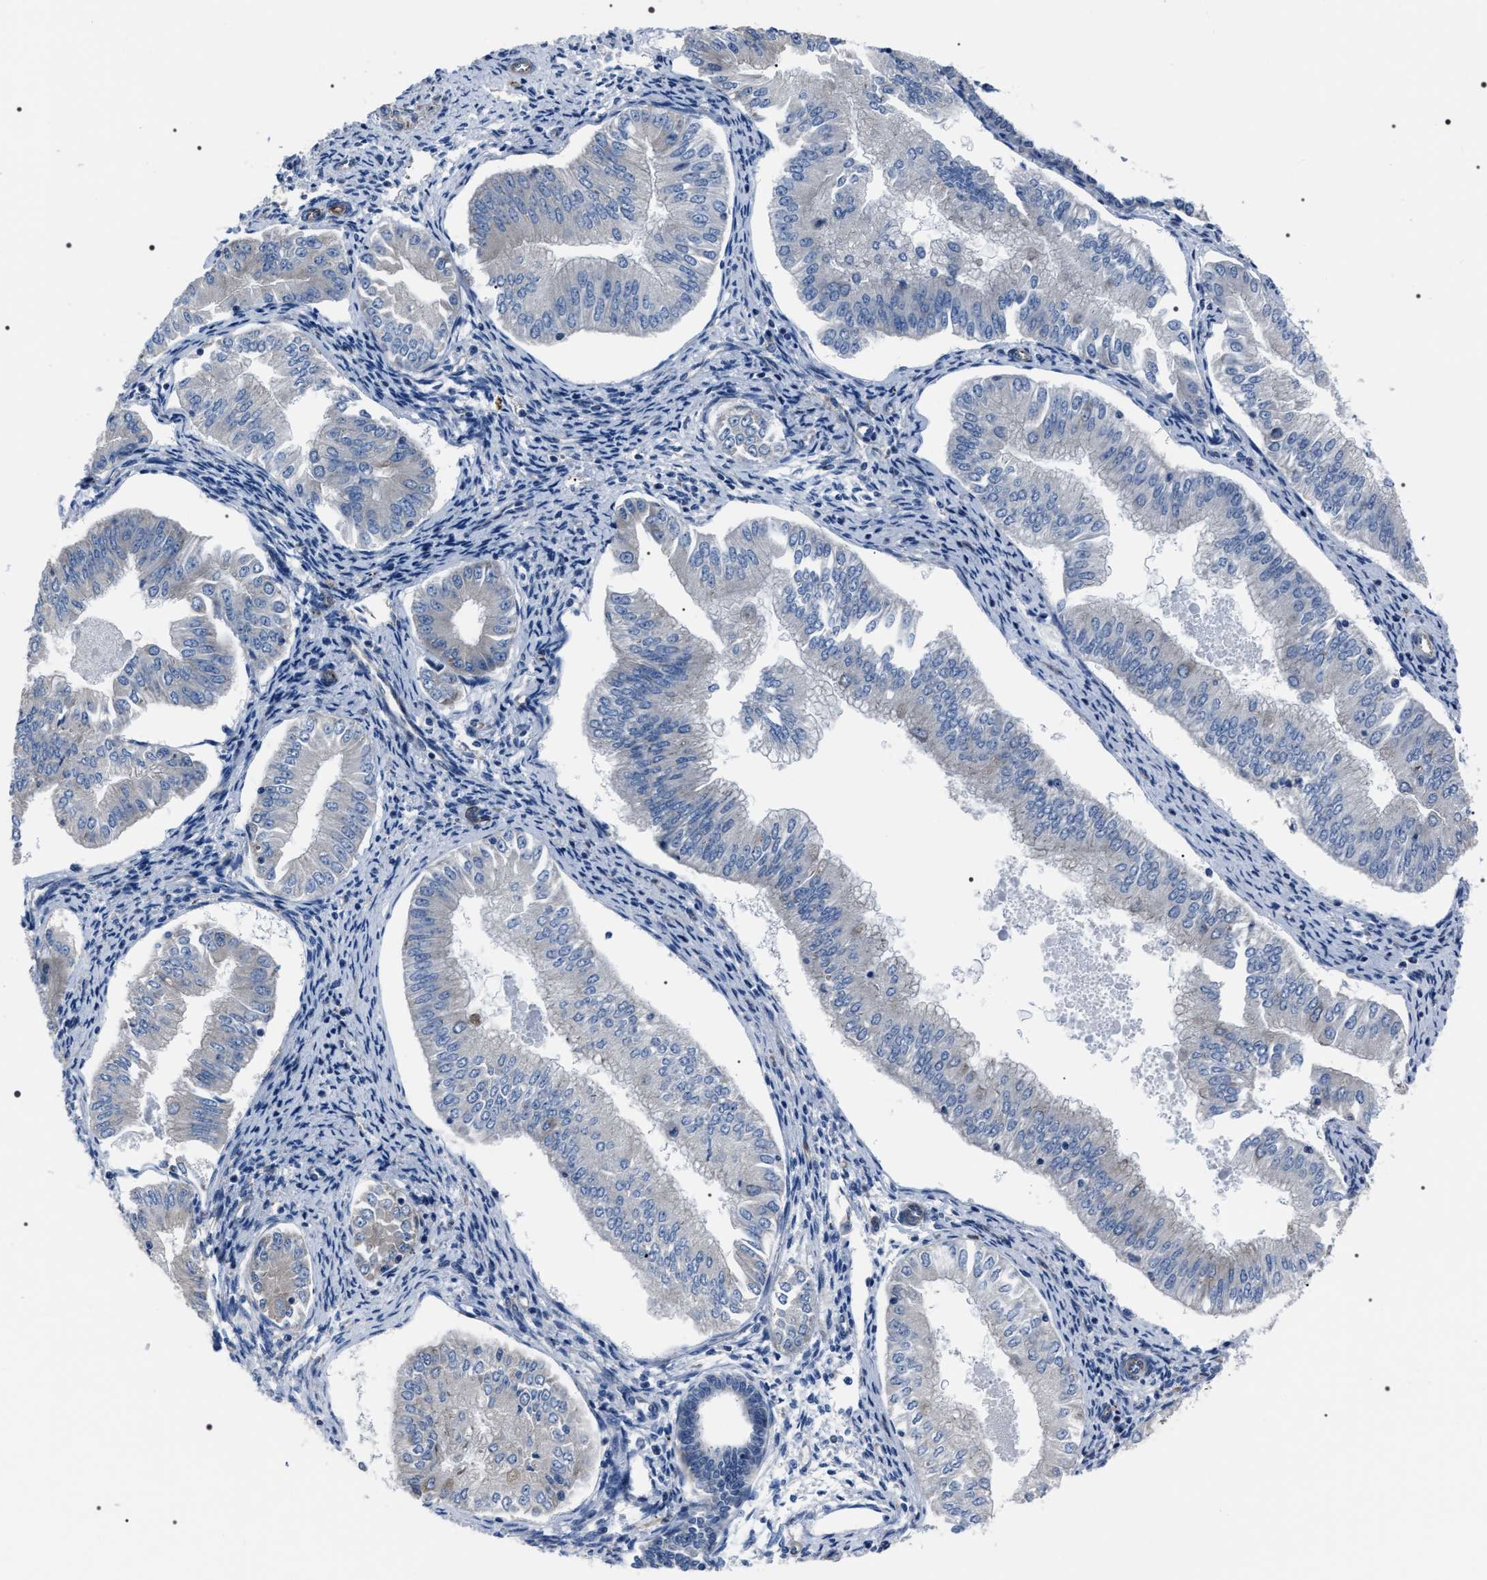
{"staining": {"intensity": "negative", "quantity": "none", "location": "none"}, "tissue": "endometrial cancer", "cell_type": "Tumor cells", "image_type": "cancer", "snomed": [{"axis": "morphology", "description": "Normal tissue, NOS"}, {"axis": "morphology", "description": "Adenocarcinoma, NOS"}, {"axis": "topography", "description": "Endometrium"}], "caption": "This is an immunohistochemistry (IHC) histopathology image of human endometrial adenocarcinoma. There is no positivity in tumor cells.", "gene": "PKD1L1", "patient": {"sex": "female", "age": 53}}